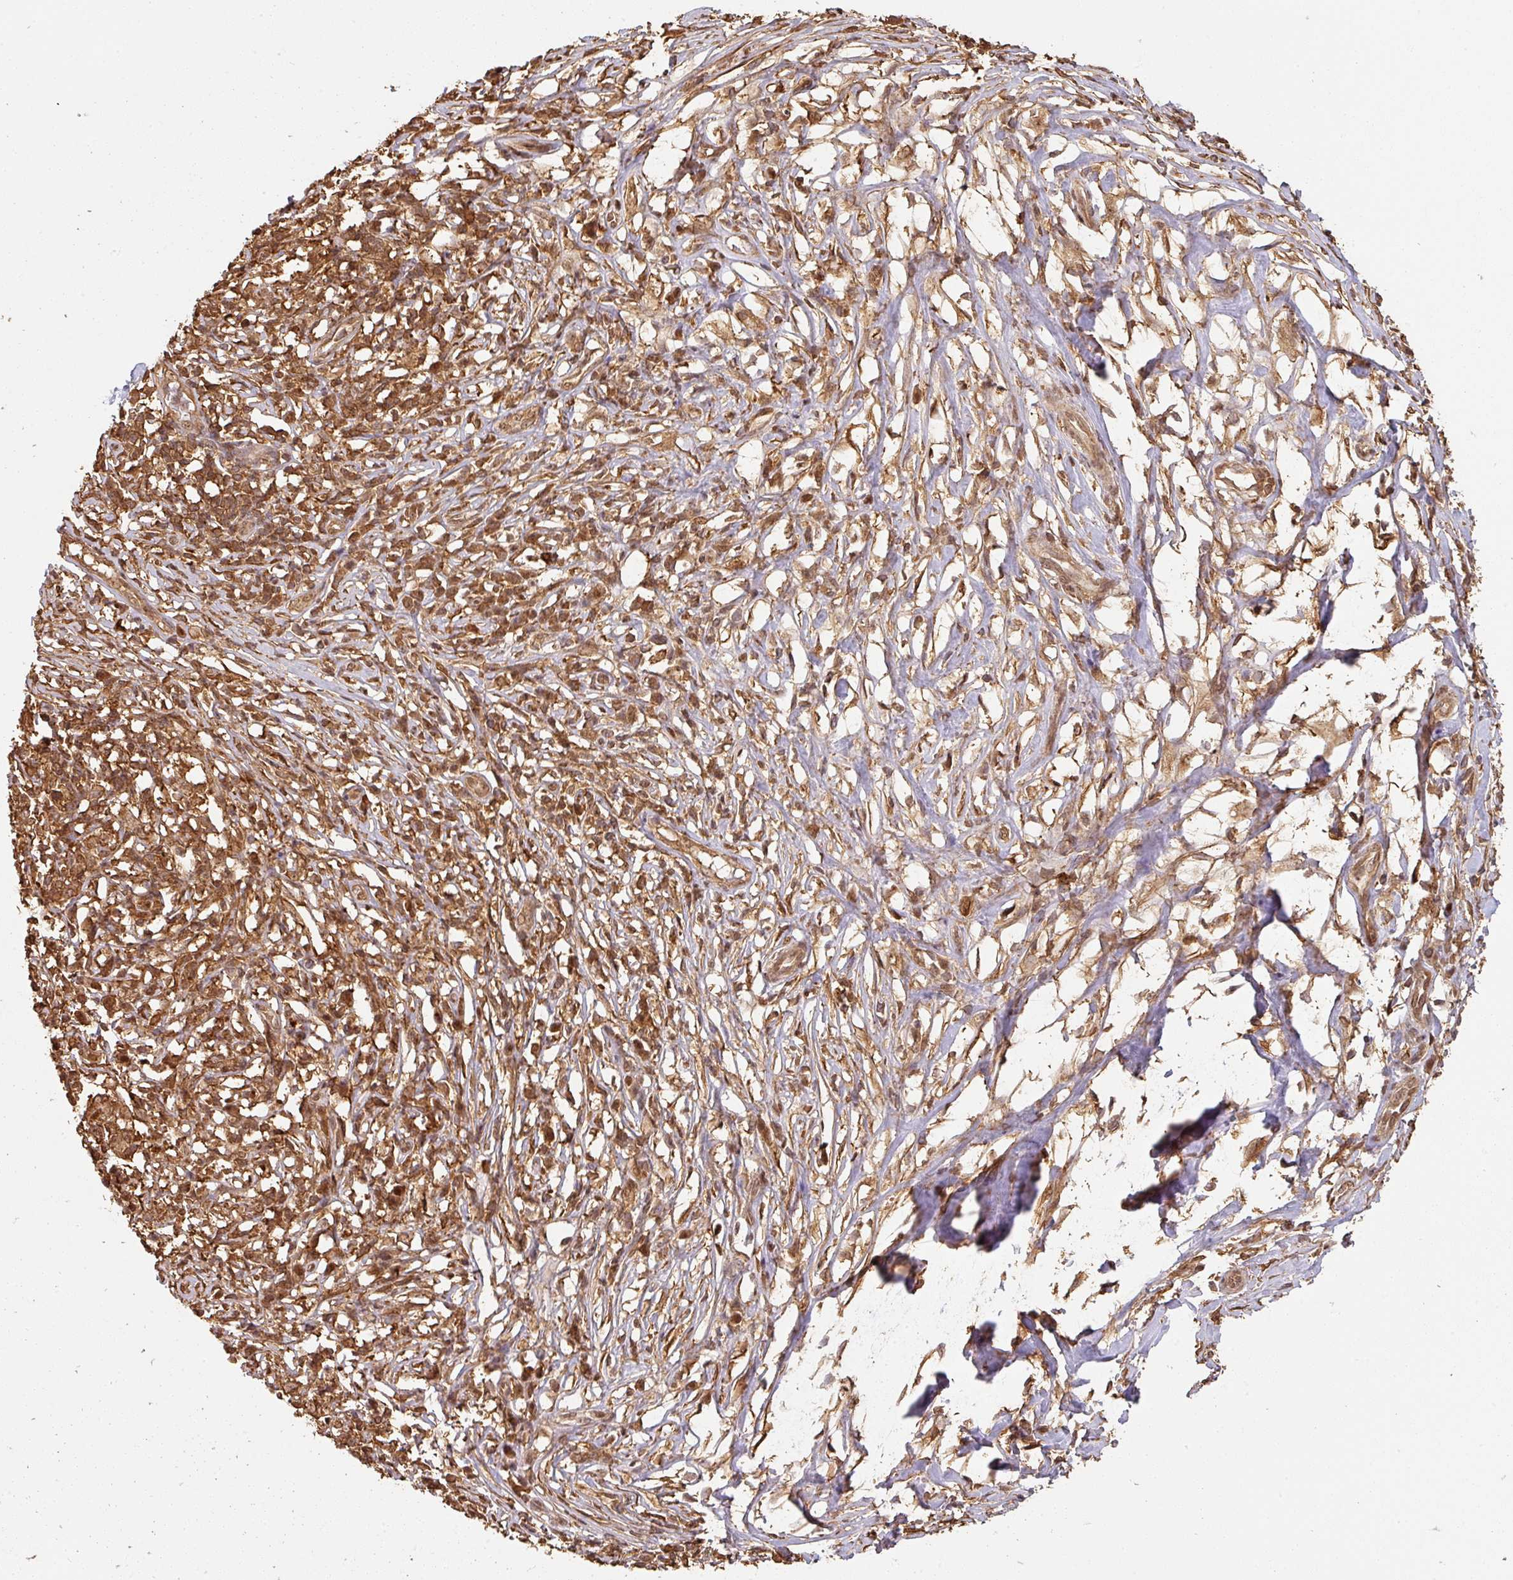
{"staining": {"intensity": "strong", "quantity": ">75%", "location": "cytoplasmic/membranous,nuclear"}, "tissue": "melanoma", "cell_type": "Tumor cells", "image_type": "cancer", "snomed": [{"axis": "morphology", "description": "Malignant melanoma, NOS"}, {"axis": "topography", "description": "Skin"}], "caption": "Protein expression analysis of malignant melanoma exhibits strong cytoplasmic/membranous and nuclear positivity in about >75% of tumor cells. (DAB = brown stain, brightfield microscopy at high magnification).", "gene": "ZNF322", "patient": {"sex": "male", "age": 66}}